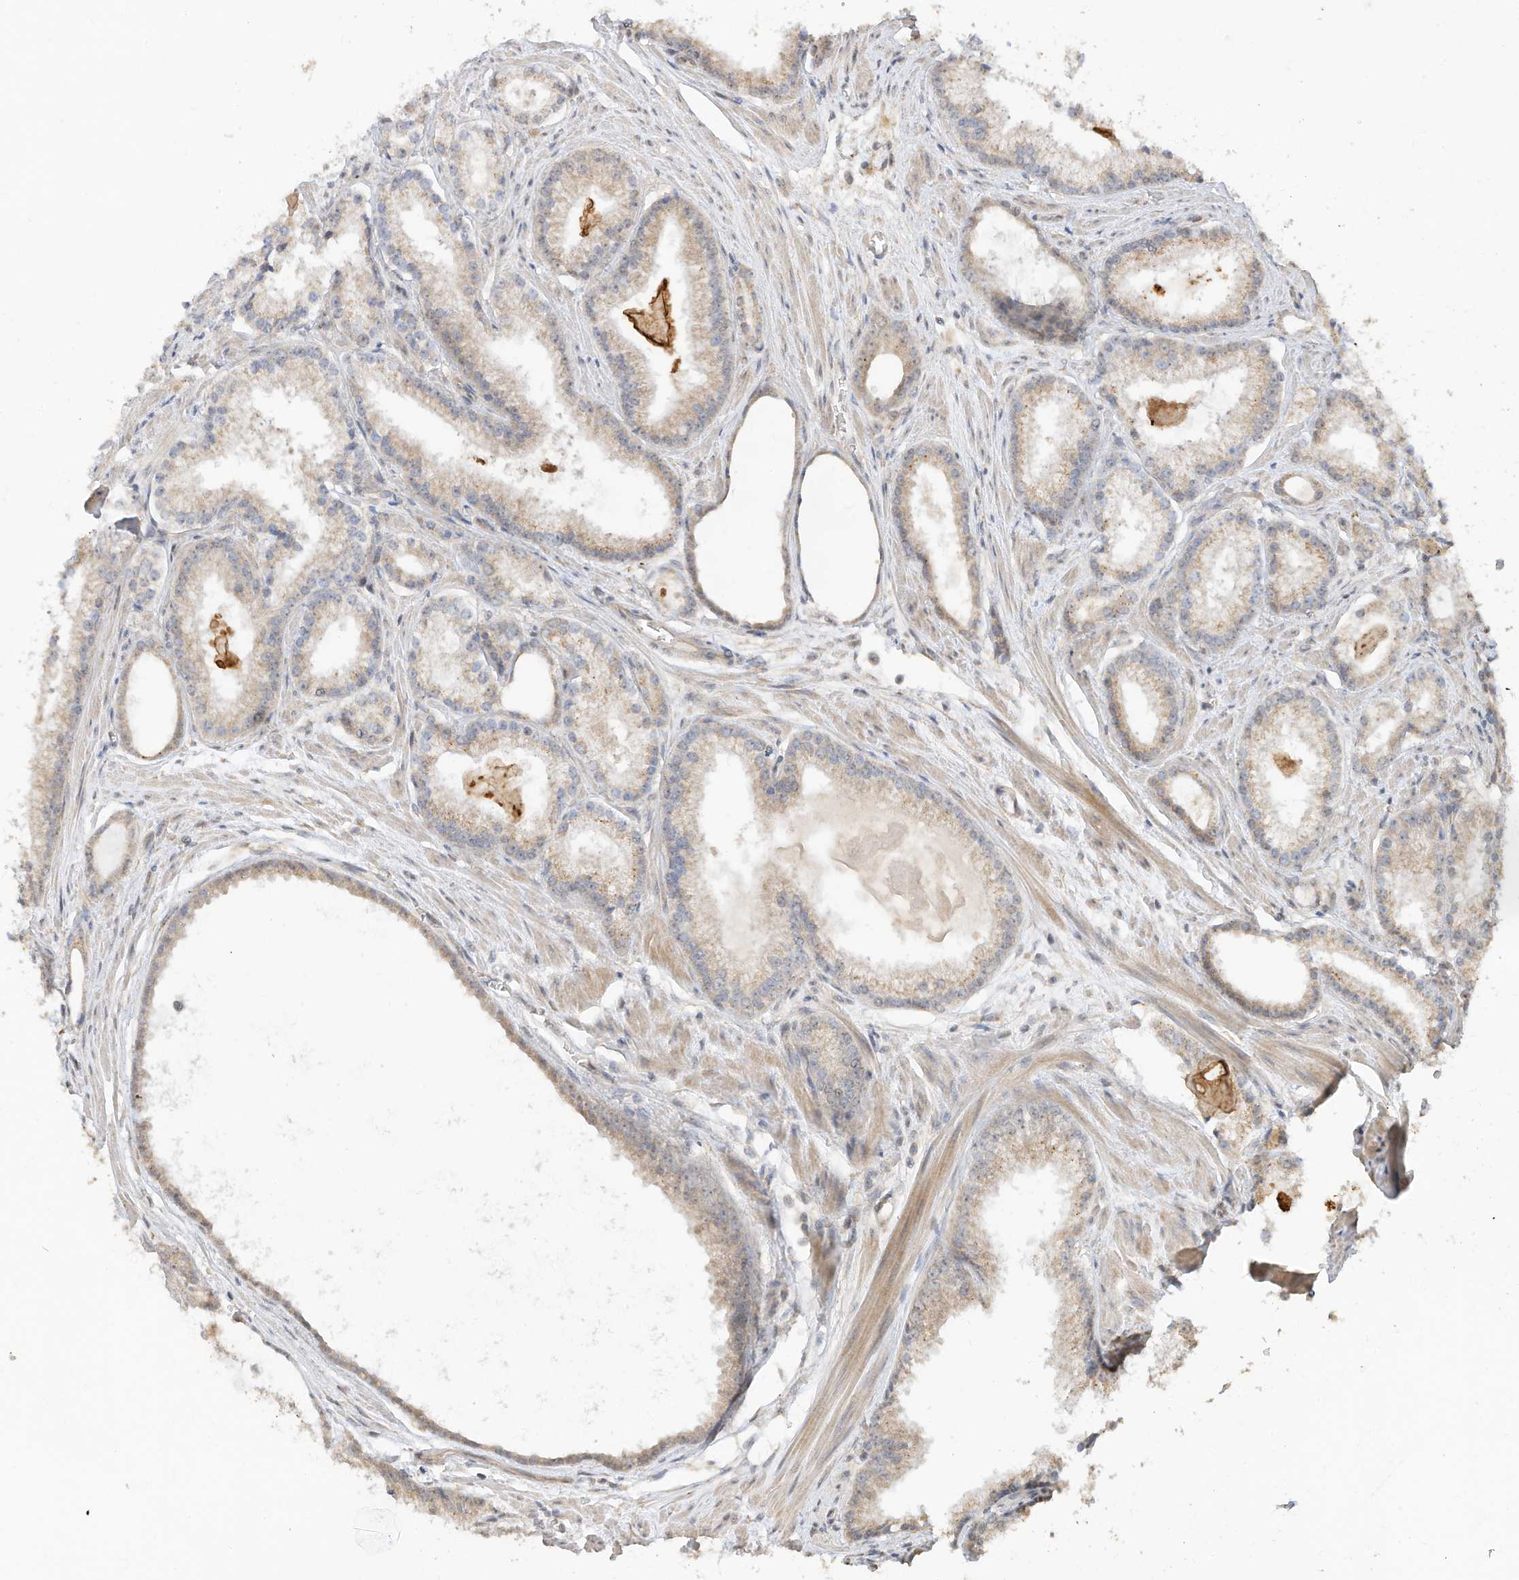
{"staining": {"intensity": "weak", "quantity": "25%-75%", "location": "cytoplasmic/membranous"}, "tissue": "prostate cancer", "cell_type": "Tumor cells", "image_type": "cancer", "snomed": [{"axis": "morphology", "description": "Adenocarcinoma, Low grade"}, {"axis": "topography", "description": "Prostate"}], "caption": "Prostate low-grade adenocarcinoma was stained to show a protein in brown. There is low levels of weak cytoplasmic/membranous positivity in approximately 25%-75% of tumor cells.", "gene": "CAGE1", "patient": {"sex": "male", "age": 54}}